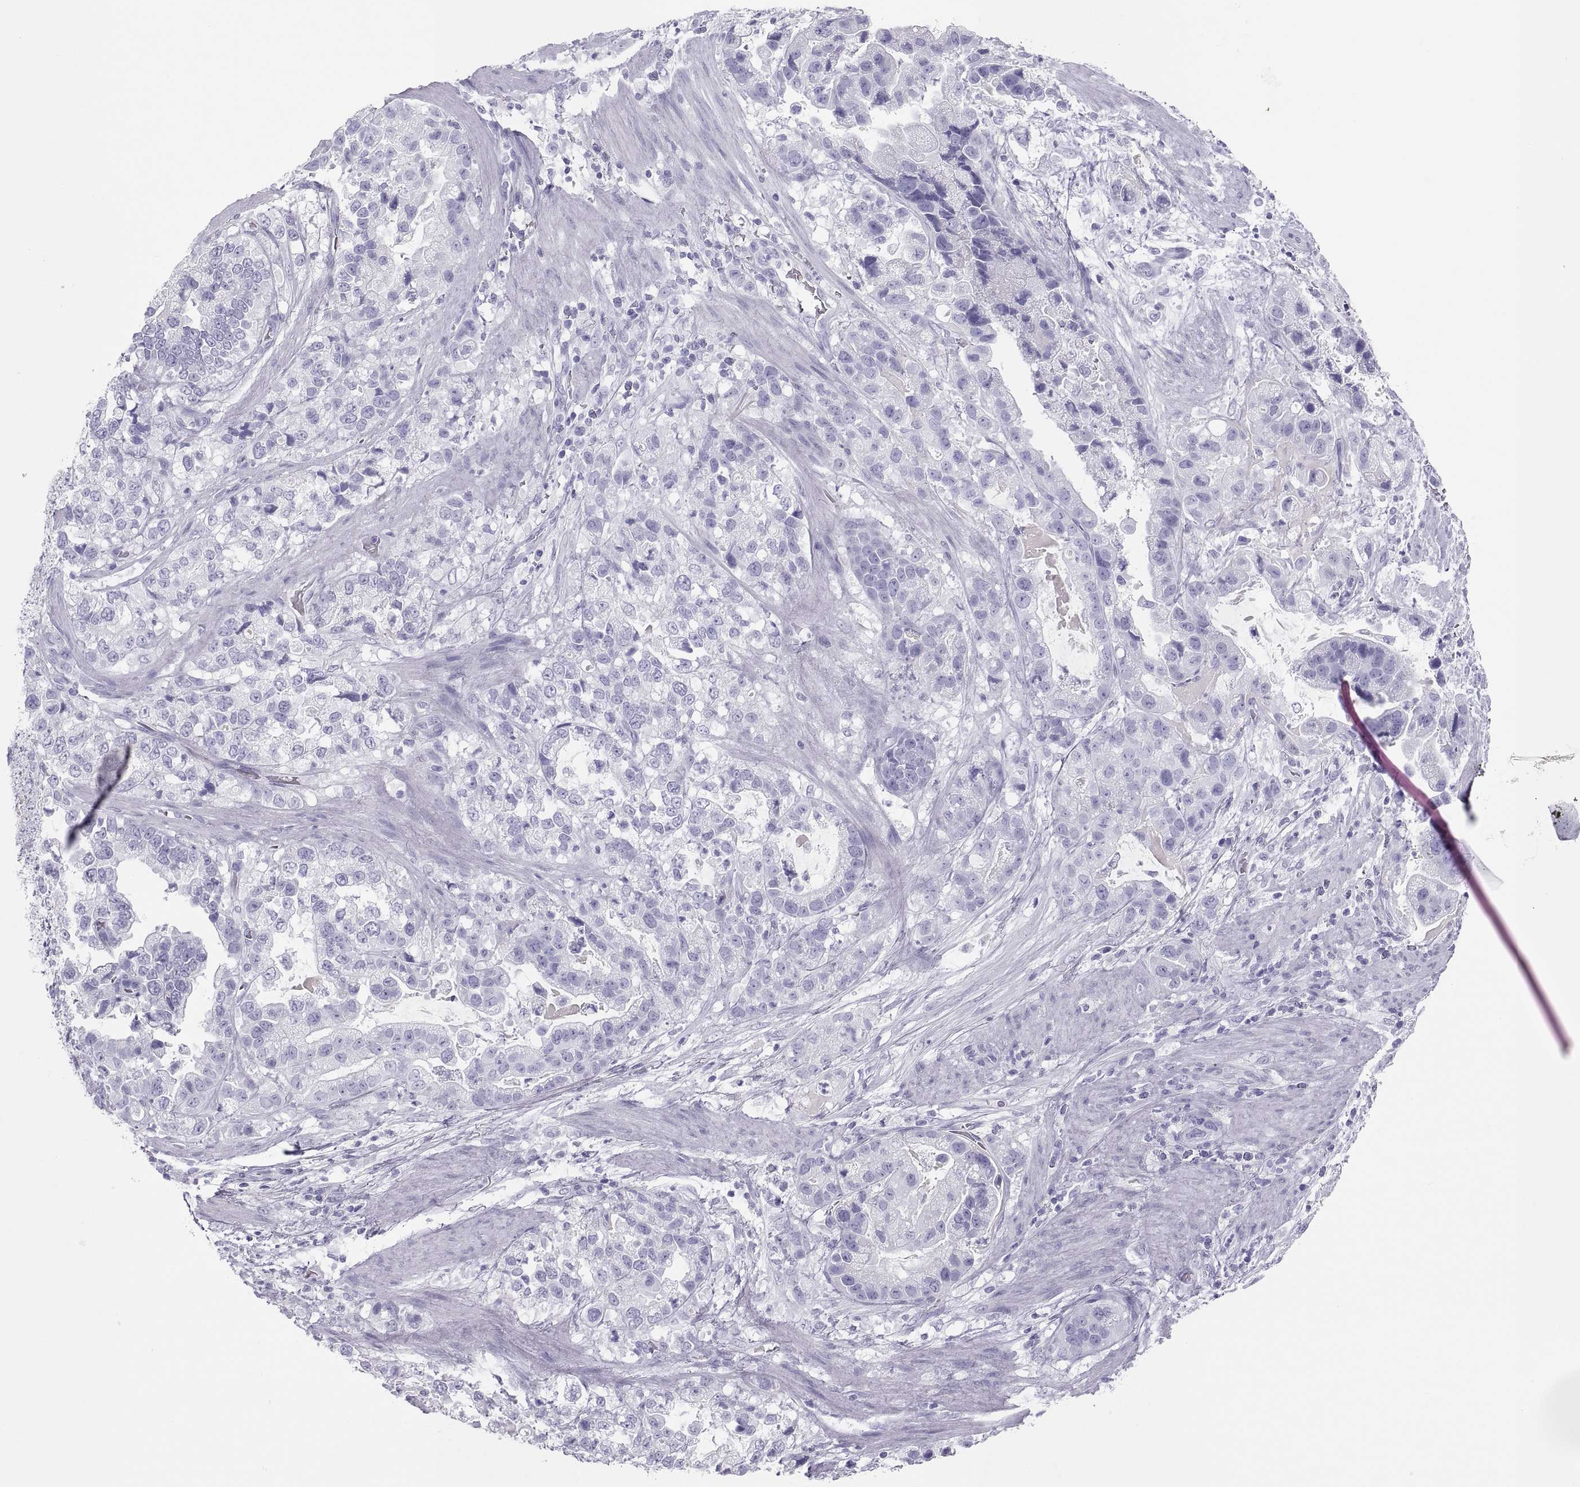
{"staining": {"intensity": "negative", "quantity": "none", "location": "none"}, "tissue": "stomach cancer", "cell_type": "Tumor cells", "image_type": "cancer", "snomed": [{"axis": "morphology", "description": "Adenocarcinoma, NOS"}, {"axis": "topography", "description": "Stomach"}], "caption": "A high-resolution histopathology image shows immunohistochemistry staining of stomach adenocarcinoma, which demonstrates no significant positivity in tumor cells.", "gene": "SEMG1", "patient": {"sex": "male", "age": 59}}